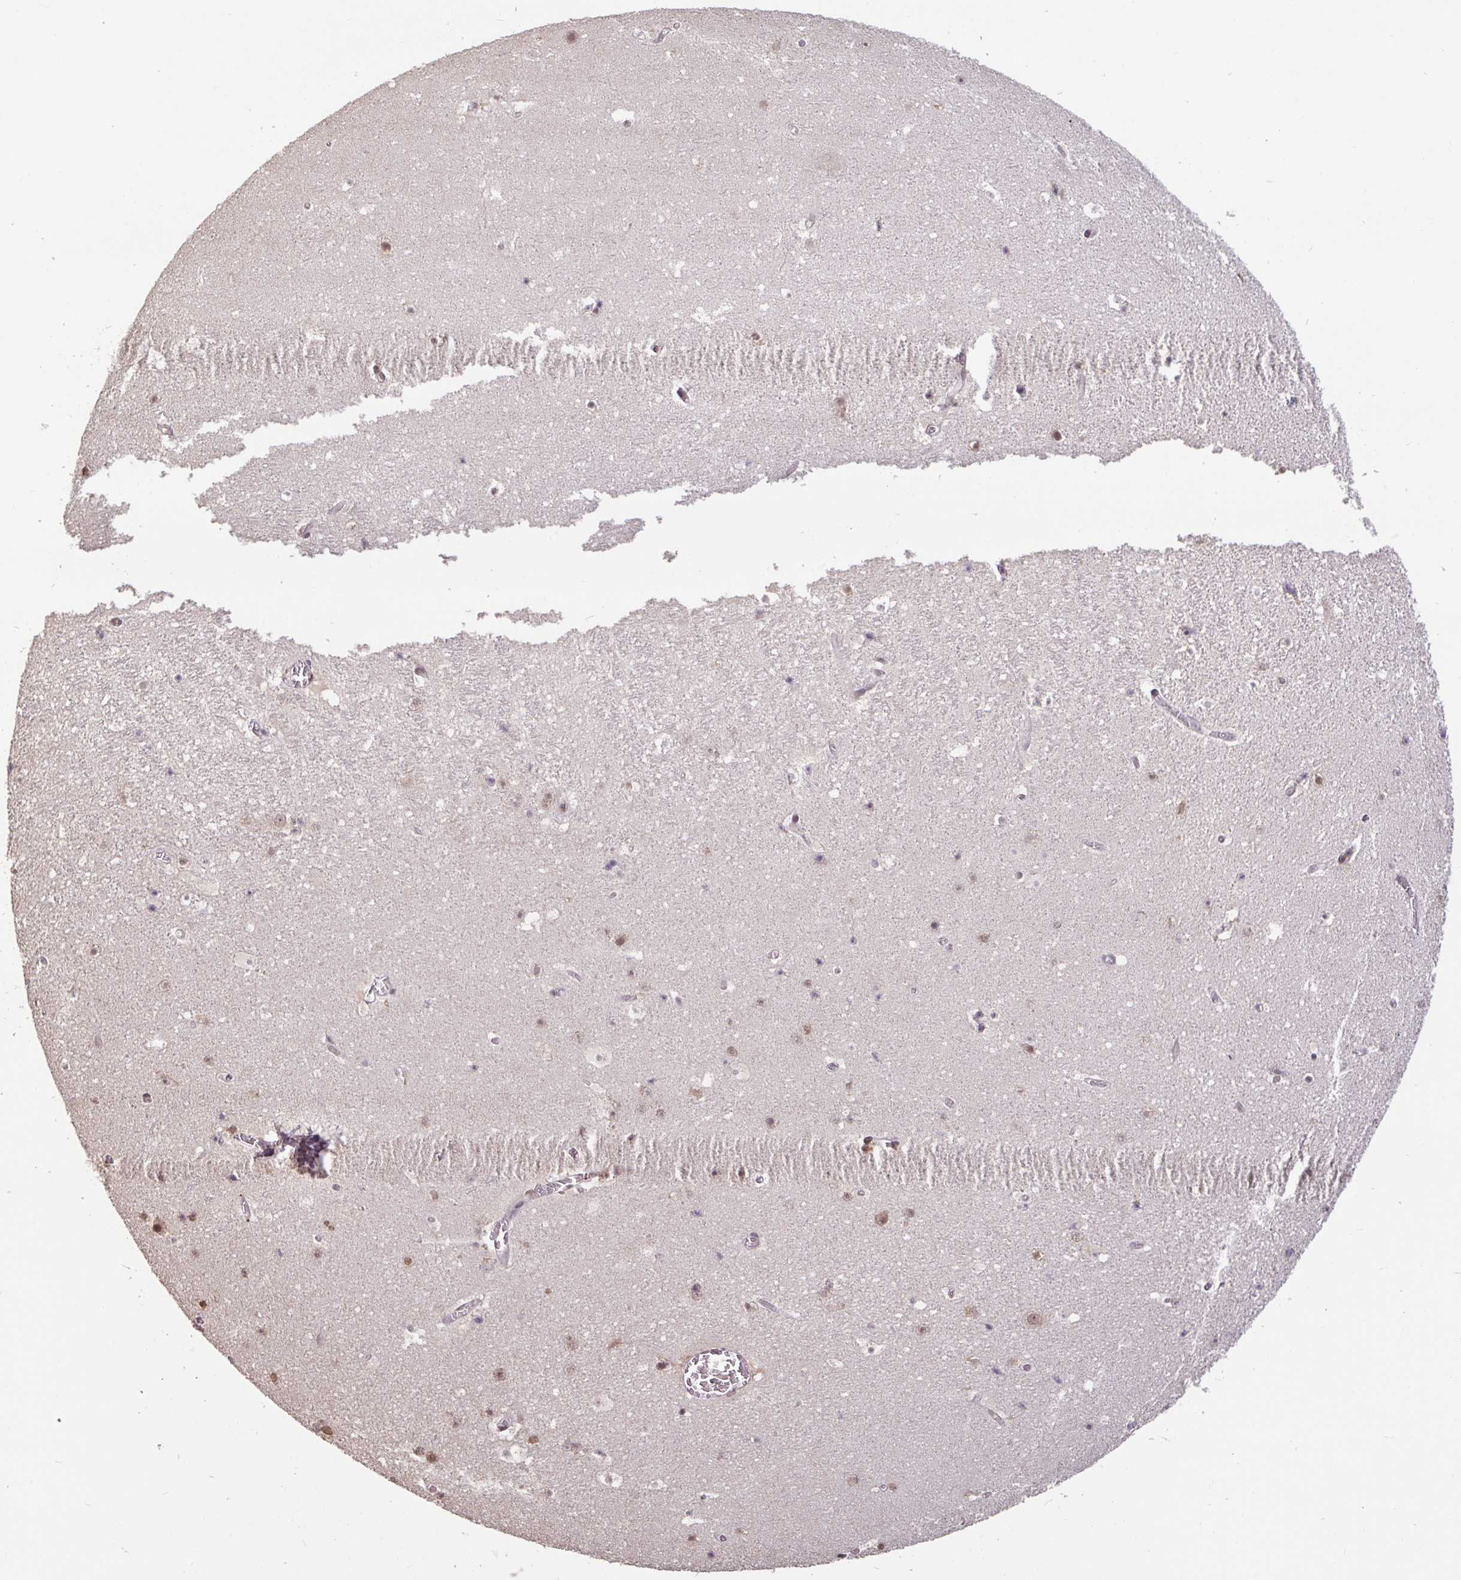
{"staining": {"intensity": "moderate", "quantity": "25%-75%", "location": "nuclear"}, "tissue": "hippocampus", "cell_type": "Glial cells", "image_type": "normal", "snomed": [{"axis": "morphology", "description": "Normal tissue, NOS"}, {"axis": "topography", "description": "Hippocampus"}], "caption": "About 25%-75% of glial cells in benign hippocampus exhibit moderate nuclear protein staining as visualized by brown immunohistochemical staining.", "gene": "DR1", "patient": {"sex": "female", "age": 42}}